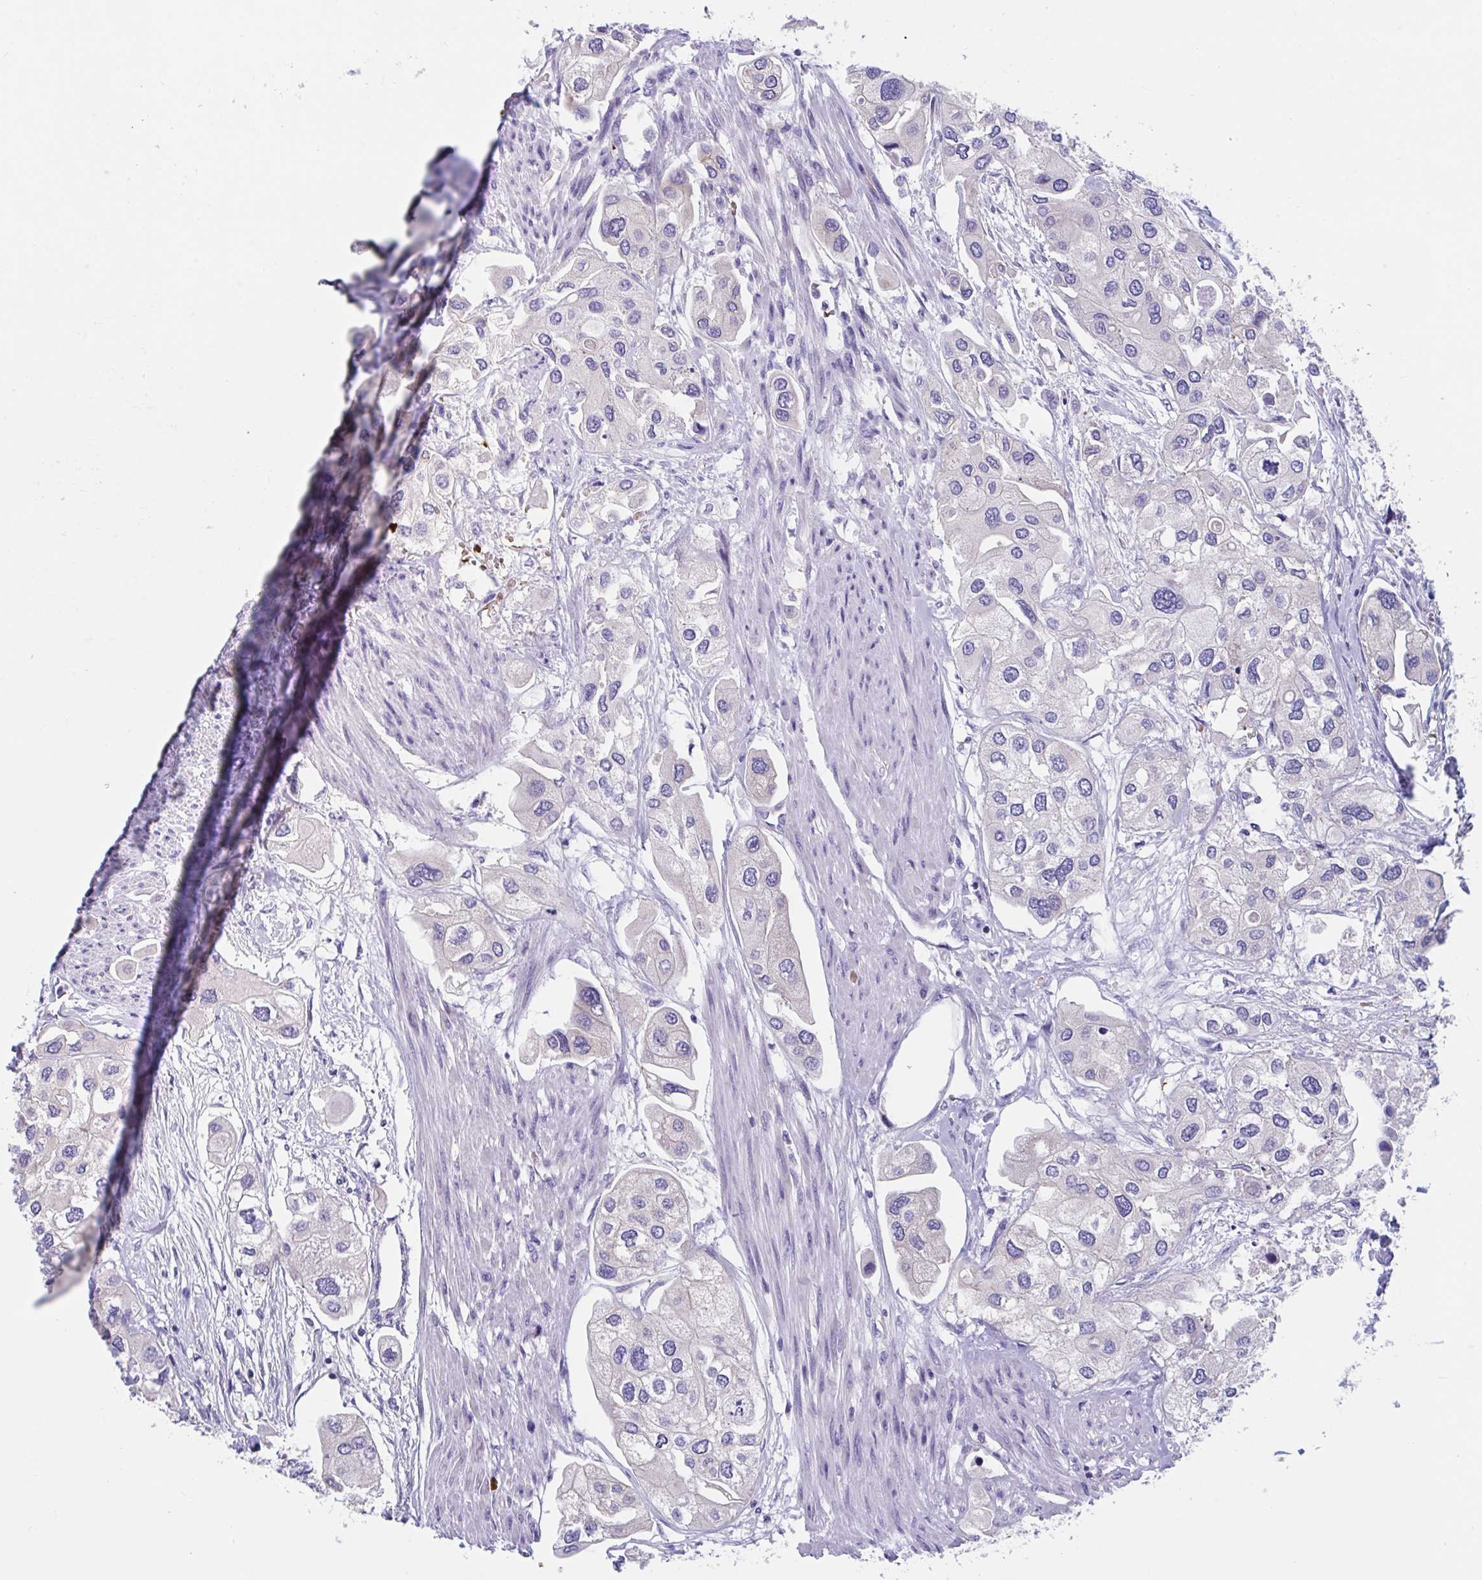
{"staining": {"intensity": "negative", "quantity": "none", "location": "none"}, "tissue": "urothelial cancer", "cell_type": "Tumor cells", "image_type": "cancer", "snomed": [{"axis": "morphology", "description": "Urothelial carcinoma, High grade"}, {"axis": "topography", "description": "Urinary bladder"}], "caption": "Immunohistochemical staining of urothelial cancer reveals no significant positivity in tumor cells.", "gene": "TTC30B", "patient": {"sex": "male", "age": 64}}